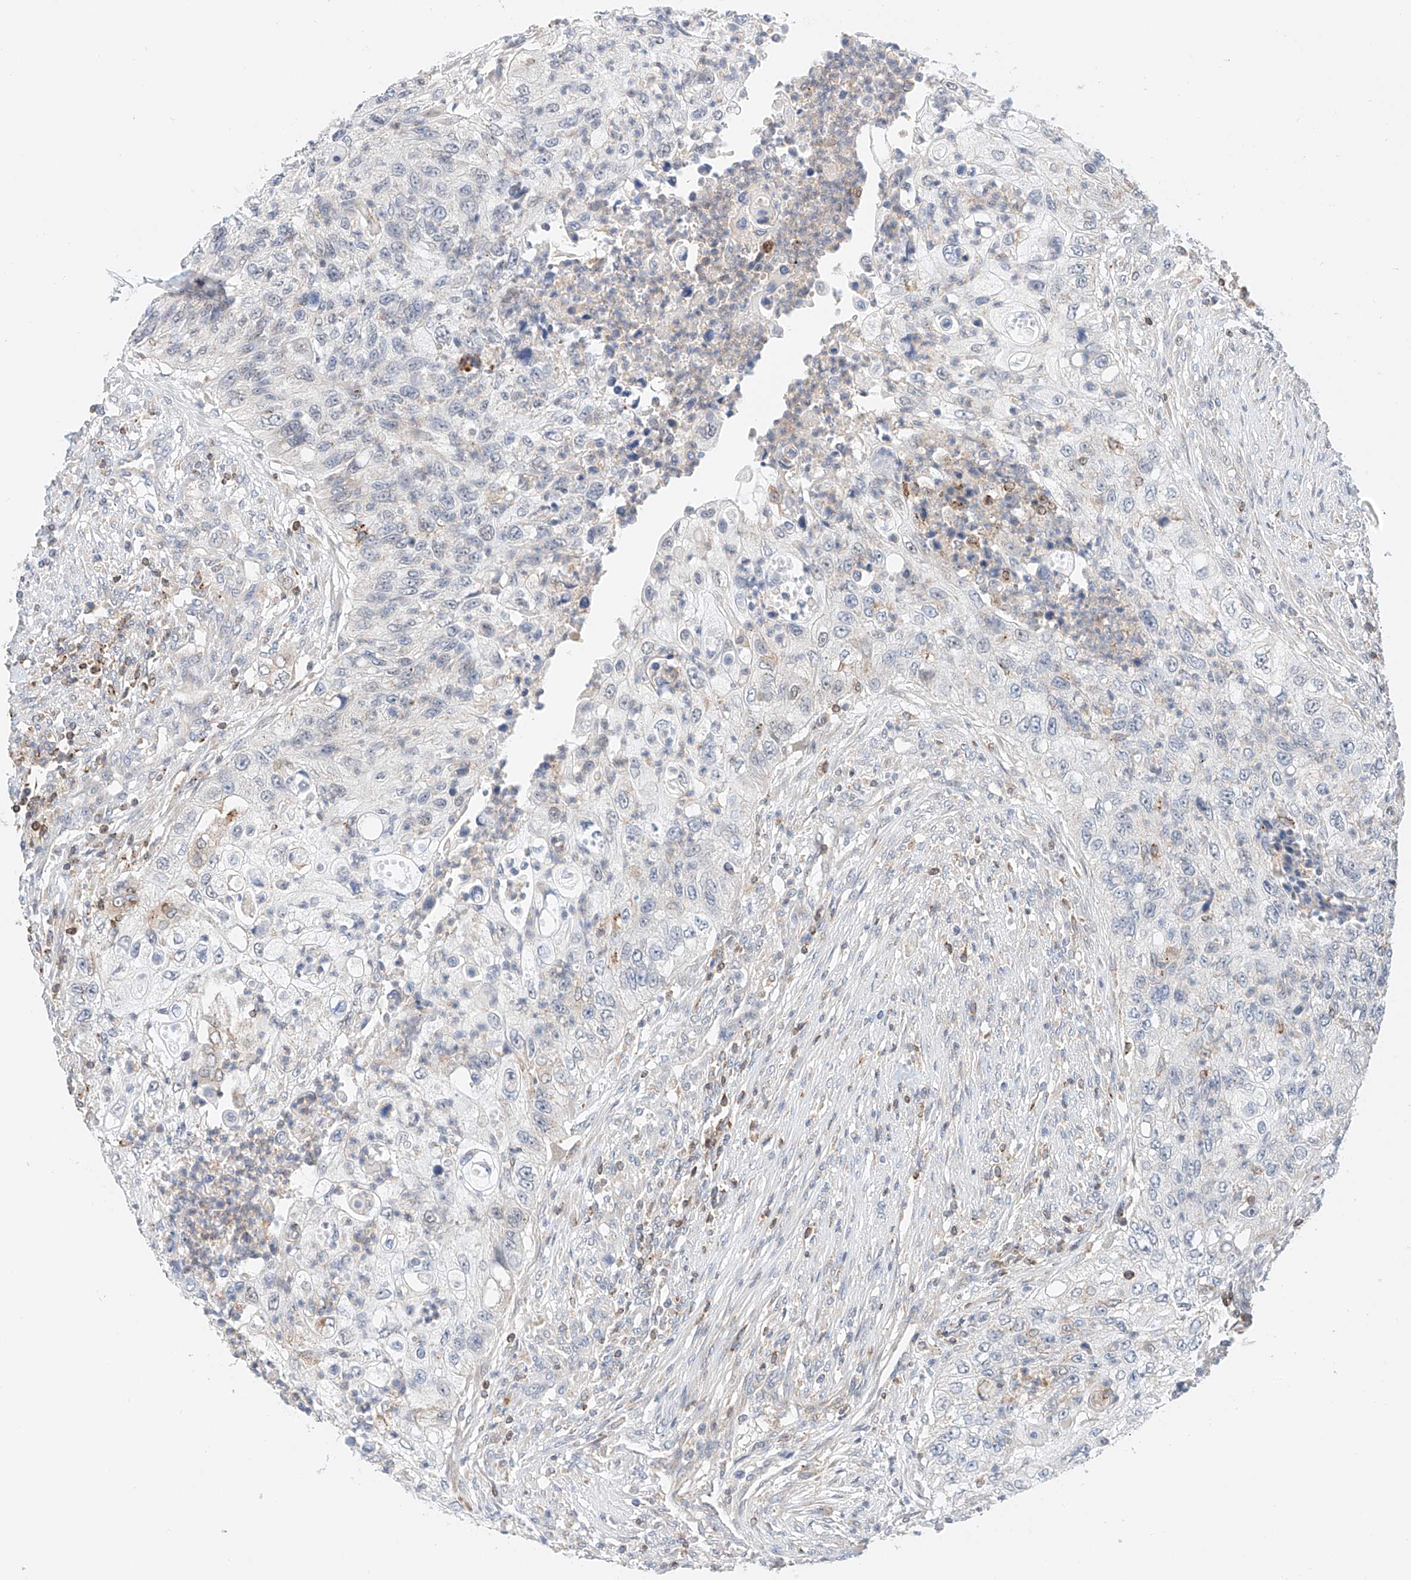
{"staining": {"intensity": "negative", "quantity": "none", "location": "none"}, "tissue": "urothelial cancer", "cell_type": "Tumor cells", "image_type": "cancer", "snomed": [{"axis": "morphology", "description": "Urothelial carcinoma, High grade"}, {"axis": "topography", "description": "Urinary bladder"}], "caption": "DAB immunohistochemical staining of human high-grade urothelial carcinoma displays no significant positivity in tumor cells. The staining is performed using DAB (3,3'-diaminobenzidine) brown chromogen with nuclei counter-stained in using hematoxylin.", "gene": "MFN2", "patient": {"sex": "female", "age": 60}}